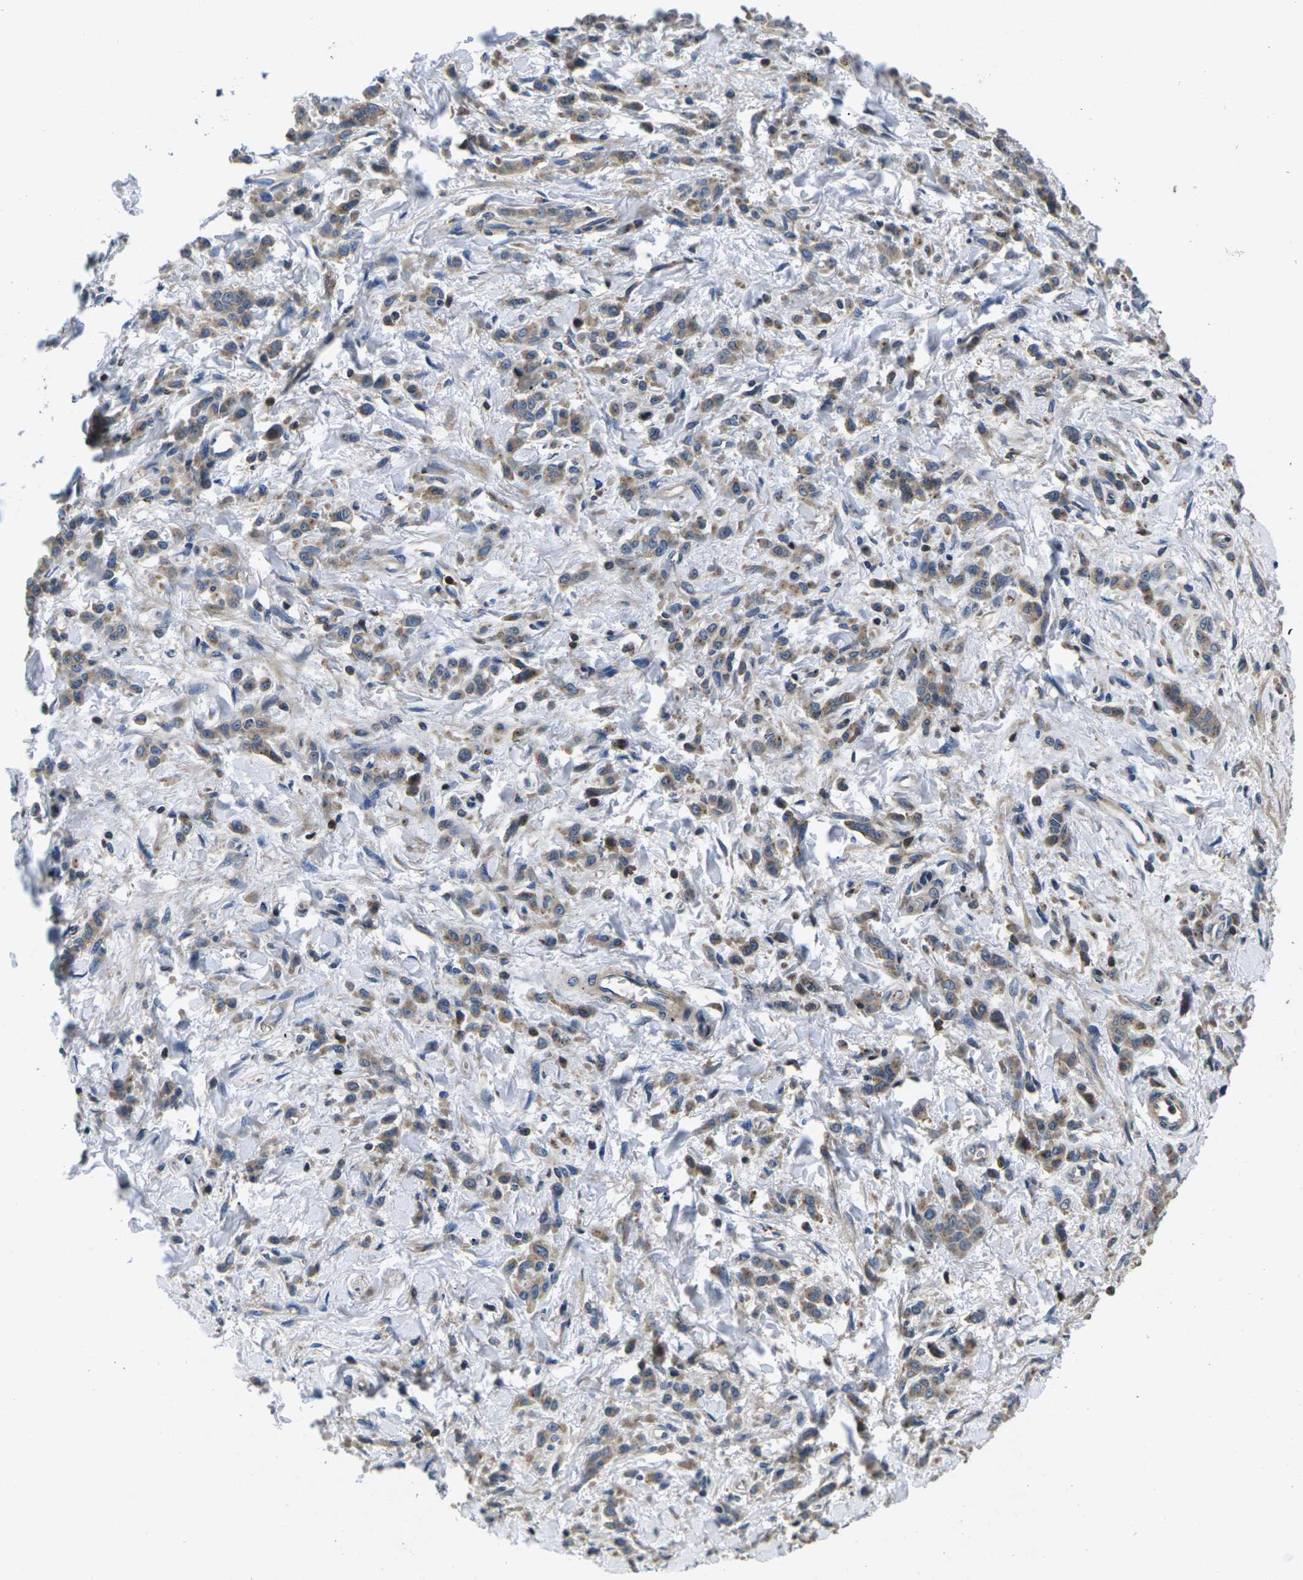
{"staining": {"intensity": "moderate", "quantity": ">75%", "location": "cytoplasmic/membranous"}, "tissue": "stomach cancer", "cell_type": "Tumor cells", "image_type": "cancer", "snomed": [{"axis": "morphology", "description": "Normal tissue, NOS"}, {"axis": "morphology", "description": "Adenocarcinoma, NOS"}, {"axis": "topography", "description": "Stomach"}], "caption": "A medium amount of moderate cytoplasmic/membranous expression is seen in about >75% of tumor cells in stomach cancer tissue. The staining was performed using DAB, with brown indicating positive protein expression. Nuclei are stained blue with hematoxylin.", "gene": "PLCE1", "patient": {"sex": "male", "age": 82}}